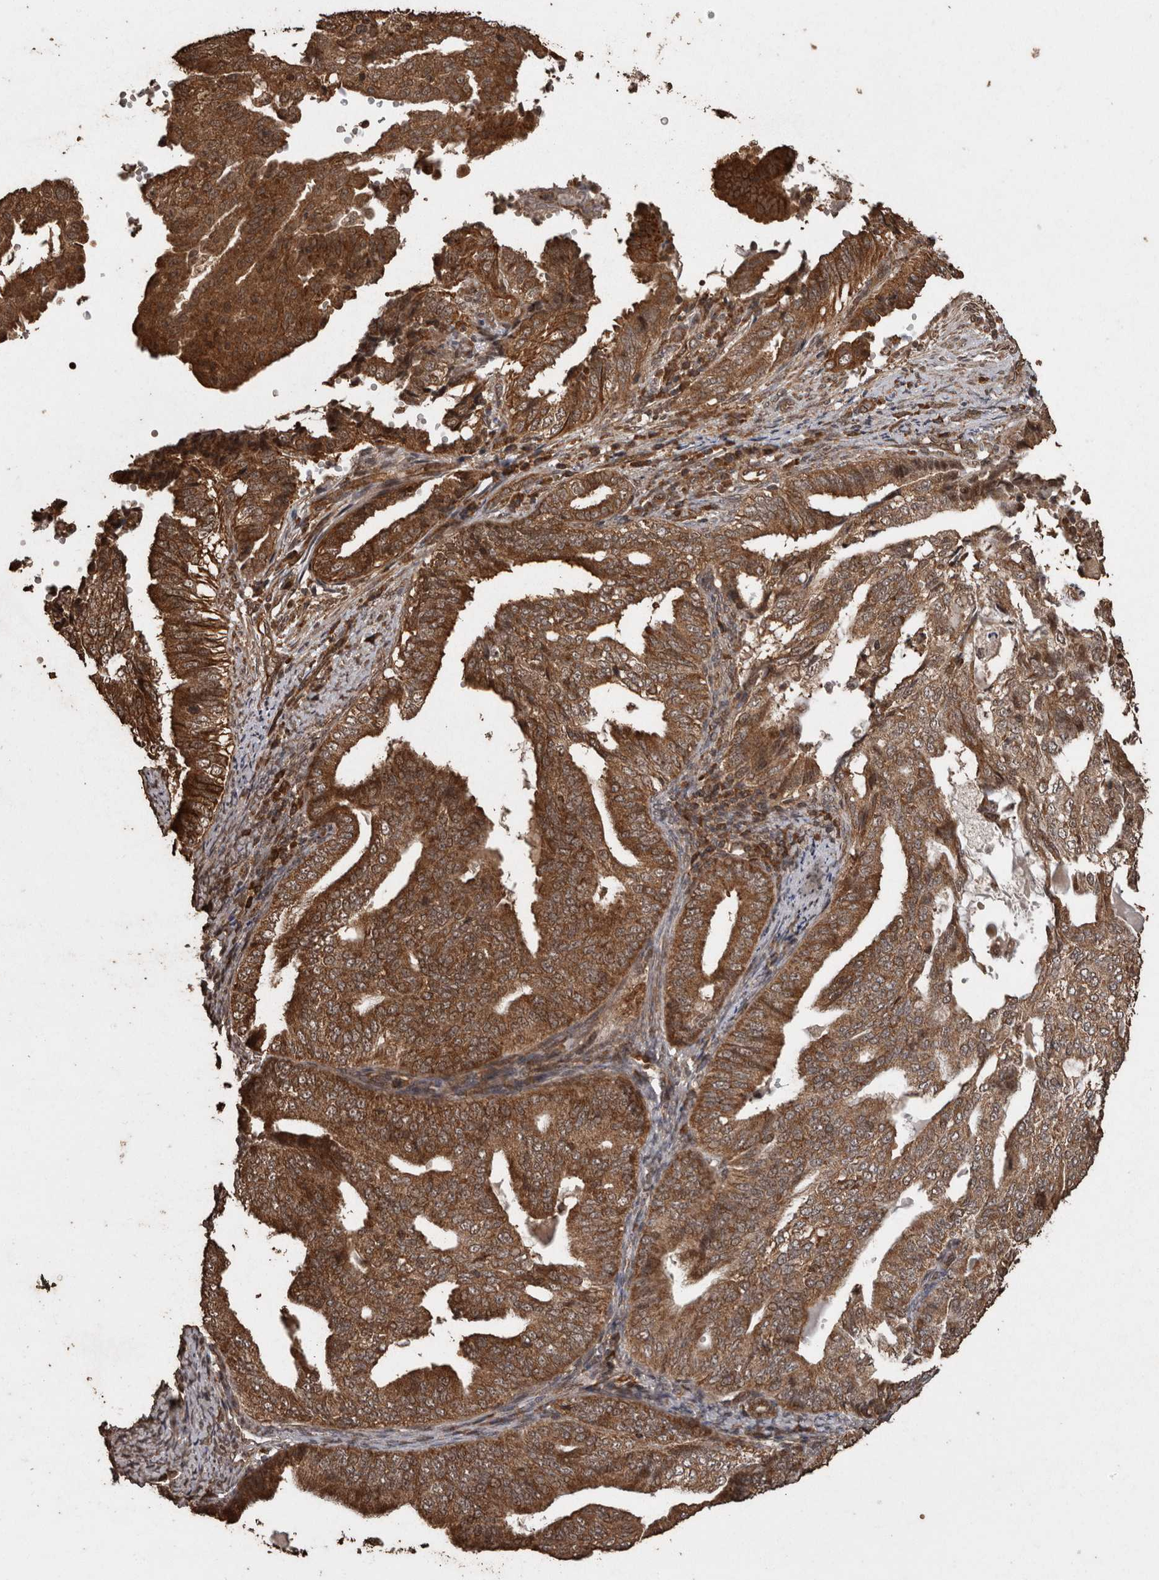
{"staining": {"intensity": "strong", "quantity": ">75%", "location": "cytoplasmic/membranous"}, "tissue": "endometrial cancer", "cell_type": "Tumor cells", "image_type": "cancer", "snomed": [{"axis": "morphology", "description": "Adenocarcinoma, NOS"}, {"axis": "topography", "description": "Endometrium"}], "caption": "Immunohistochemical staining of adenocarcinoma (endometrial) reveals high levels of strong cytoplasmic/membranous protein expression in about >75% of tumor cells.", "gene": "PINK1", "patient": {"sex": "female", "age": 58}}